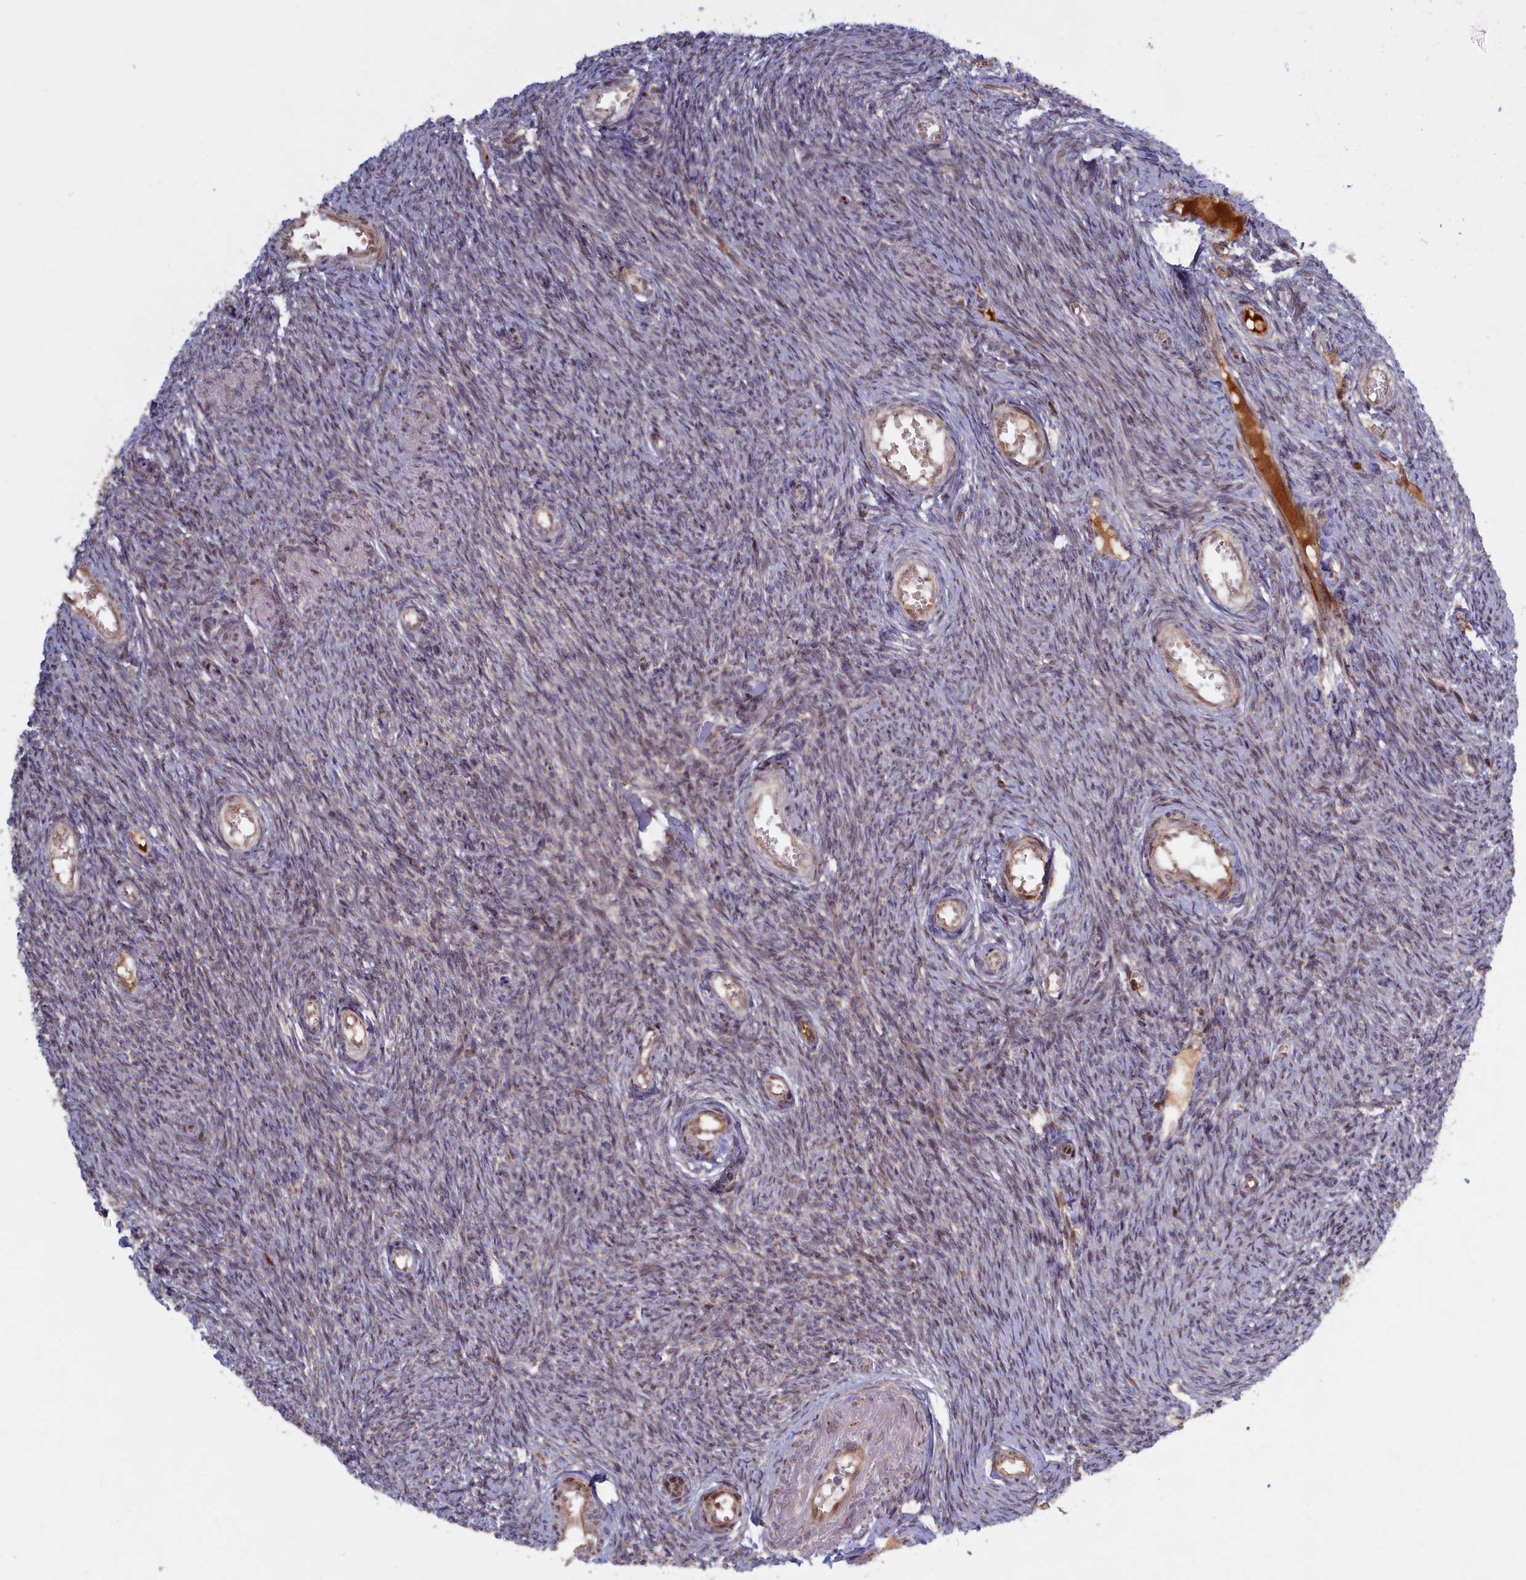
{"staining": {"intensity": "negative", "quantity": "none", "location": "none"}, "tissue": "ovary", "cell_type": "Ovarian stroma cells", "image_type": "normal", "snomed": [{"axis": "morphology", "description": "Normal tissue, NOS"}, {"axis": "topography", "description": "Ovary"}], "caption": "Ovarian stroma cells show no significant protein positivity in unremarkable ovary. The staining is performed using DAB brown chromogen with nuclei counter-stained in using hematoxylin.", "gene": "PLA2G10", "patient": {"sex": "female", "age": 44}}